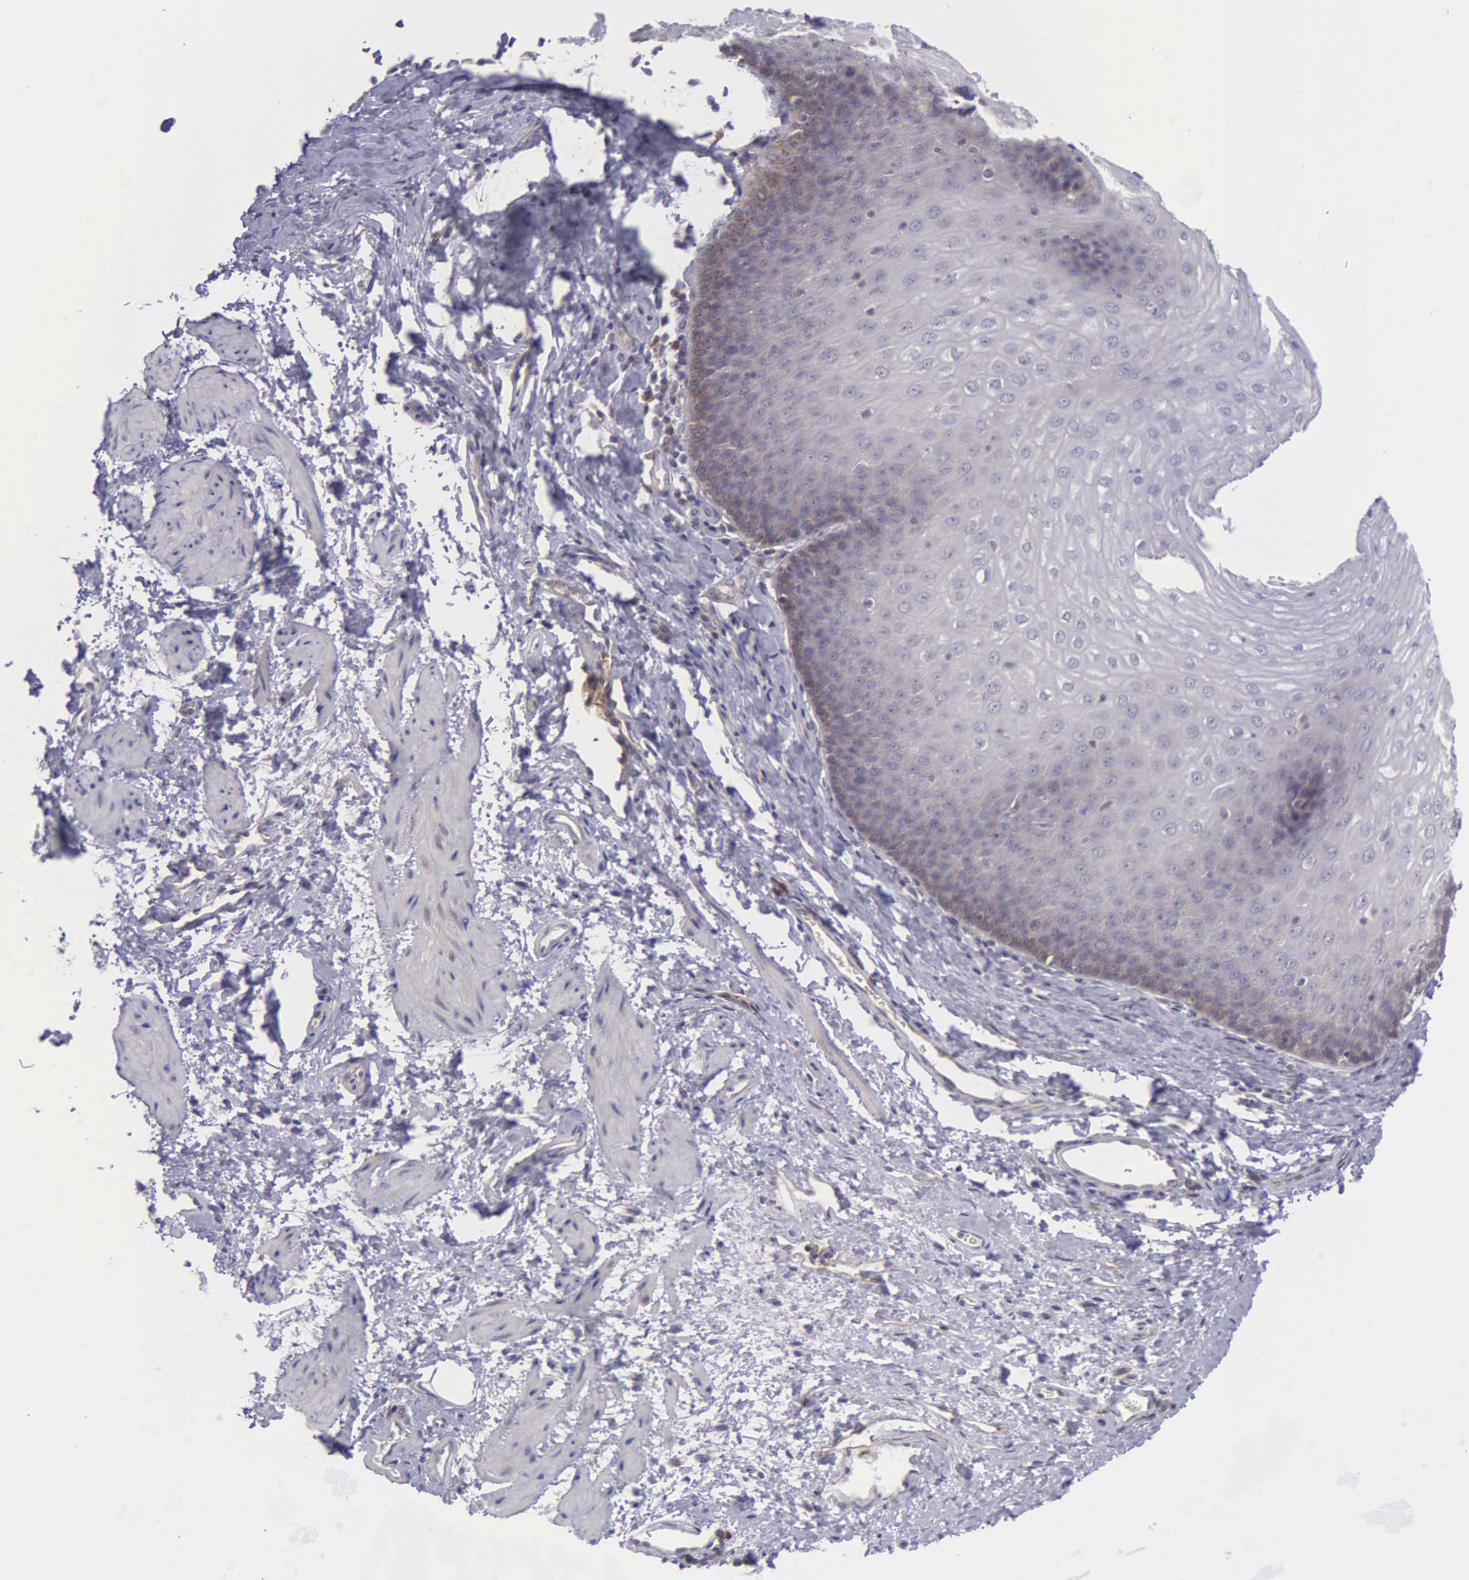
{"staining": {"intensity": "weak", "quantity": "<25%", "location": "cytoplasmic/membranous"}, "tissue": "esophagus", "cell_type": "Squamous epithelial cells", "image_type": "normal", "snomed": [{"axis": "morphology", "description": "Normal tissue, NOS"}, {"axis": "topography", "description": "Esophagus"}], "caption": "An immunohistochemistry (IHC) photomicrograph of unremarkable esophagus is shown. There is no staining in squamous epithelial cells of esophagus.", "gene": "MICAL3", "patient": {"sex": "female", "age": 61}}